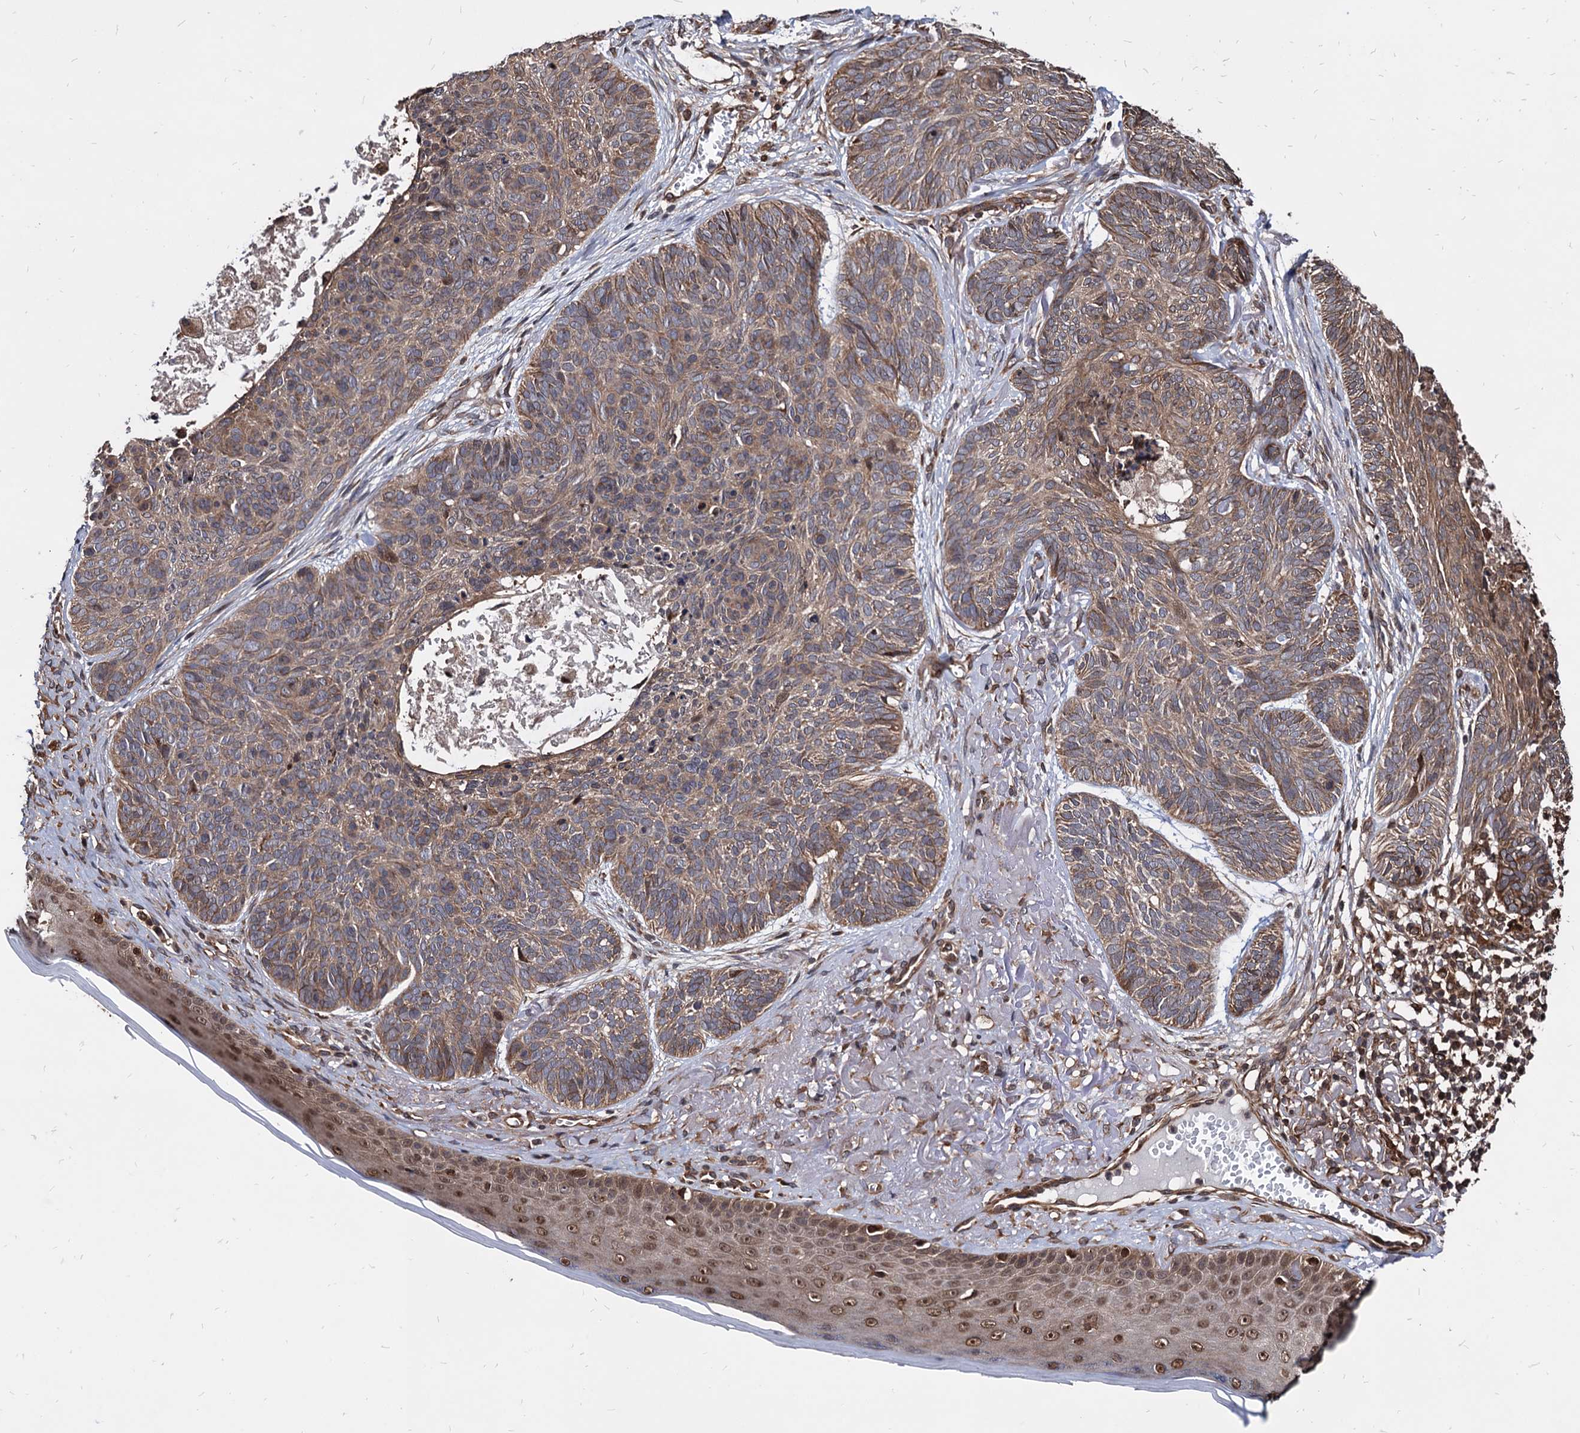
{"staining": {"intensity": "moderate", "quantity": ">75%", "location": "cytoplasmic/membranous"}, "tissue": "skin cancer", "cell_type": "Tumor cells", "image_type": "cancer", "snomed": [{"axis": "morphology", "description": "Normal tissue, NOS"}, {"axis": "morphology", "description": "Basal cell carcinoma"}, {"axis": "topography", "description": "Skin"}], "caption": "Protein positivity by immunohistochemistry demonstrates moderate cytoplasmic/membranous expression in about >75% of tumor cells in skin cancer (basal cell carcinoma).", "gene": "ANKRD12", "patient": {"sex": "male", "age": 66}}